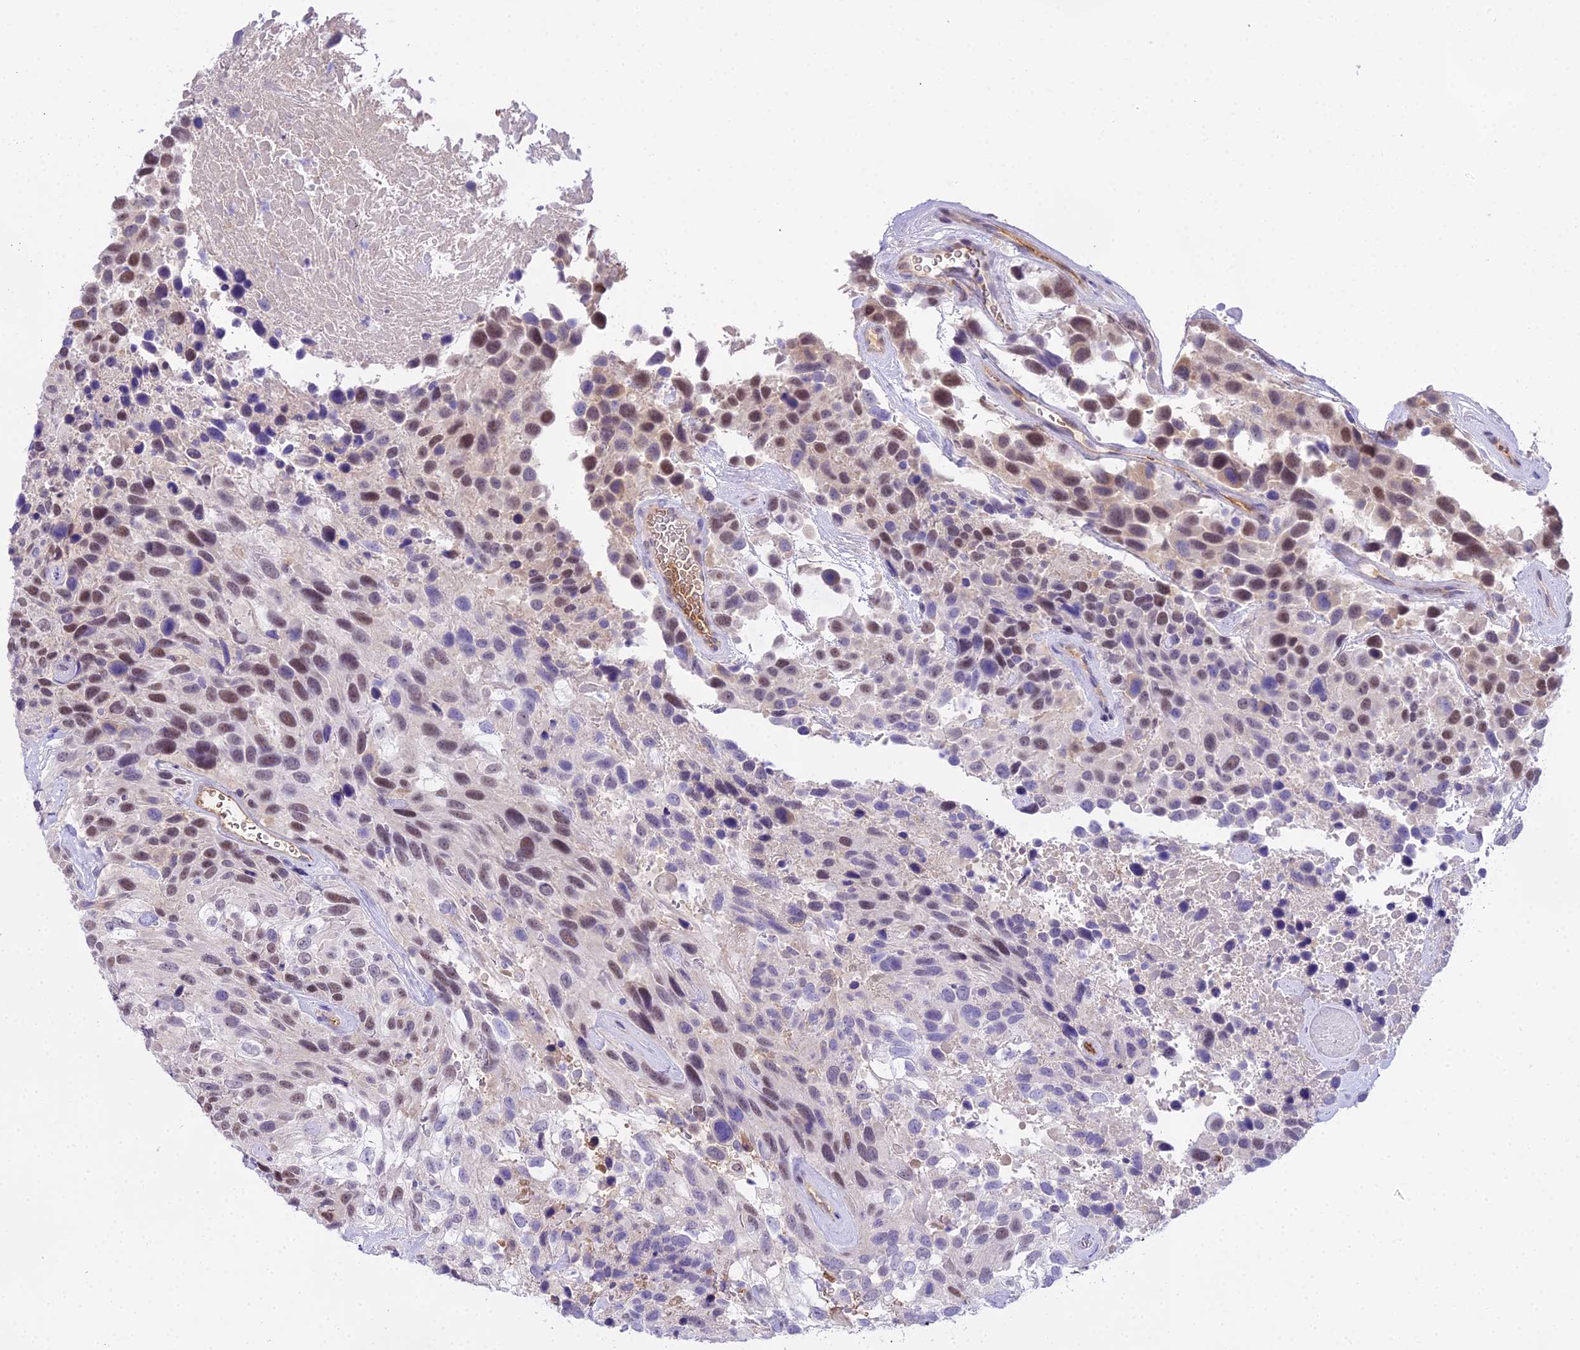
{"staining": {"intensity": "moderate", "quantity": "25%-75%", "location": "nuclear"}, "tissue": "urothelial cancer", "cell_type": "Tumor cells", "image_type": "cancer", "snomed": [{"axis": "morphology", "description": "Urothelial carcinoma, High grade"}, {"axis": "topography", "description": "Urinary bladder"}], "caption": "Immunohistochemistry (IHC) of urothelial cancer exhibits medium levels of moderate nuclear staining in approximately 25%-75% of tumor cells.", "gene": "MAT2A", "patient": {"sex": "female", "age": 70}}